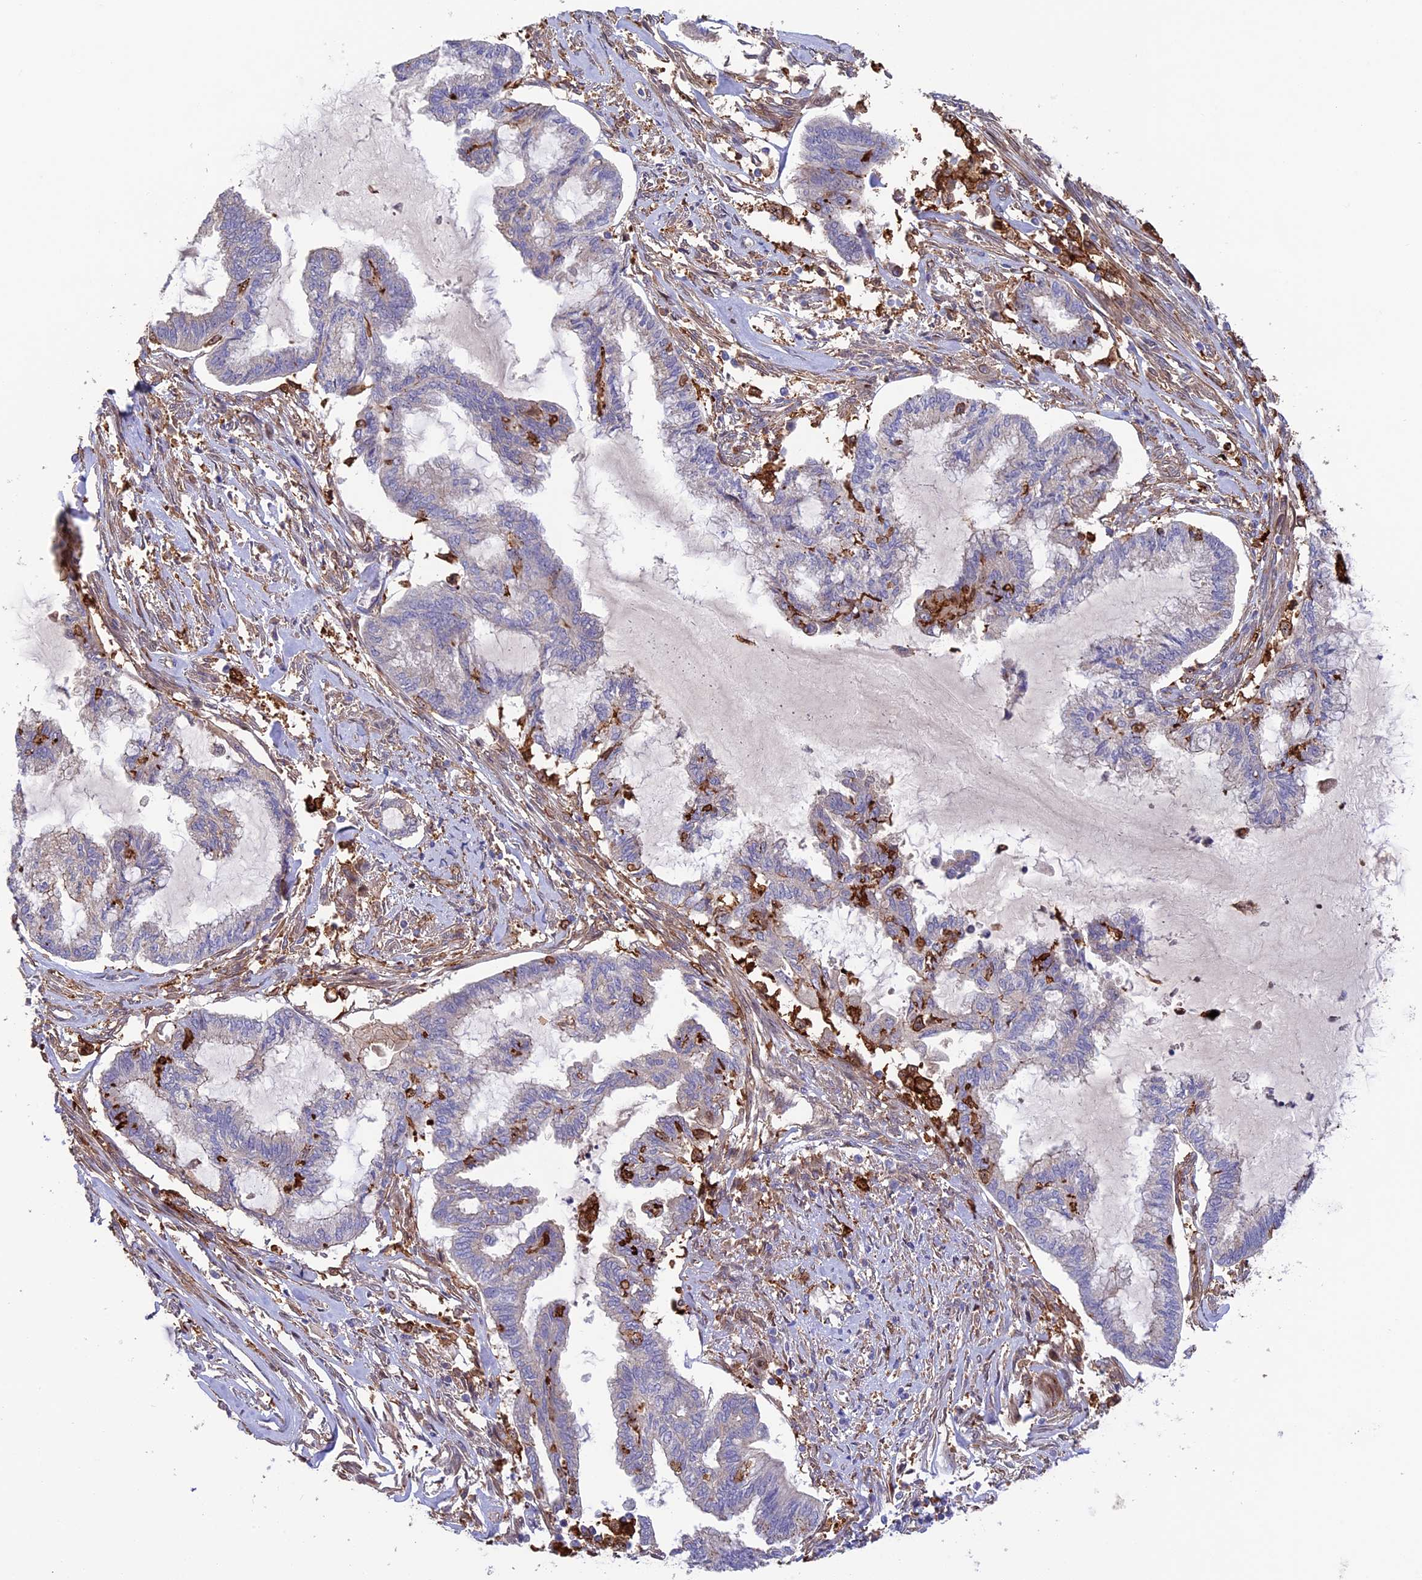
{"staining": {"intensity": "negative", "quantity": "none", "location": "none"}, "tissue": "endometrial cancer", "cell_type": "Tumor cells", "image_type": "cancer", "snomed": [{"axis": "morphology", "description": "Adenocarcinoma, NOS"}, {"axis": "topography", "description": "Endometrium"}], "caption": "DAB (3,3'-diaminobenzidine) immunohistochemical staining of human endometrial adenocarcinoma demonstrates no significant expression in tumor cells.", "gene": "FERMT1", "patient": {"sex": "female", "age": 86}}